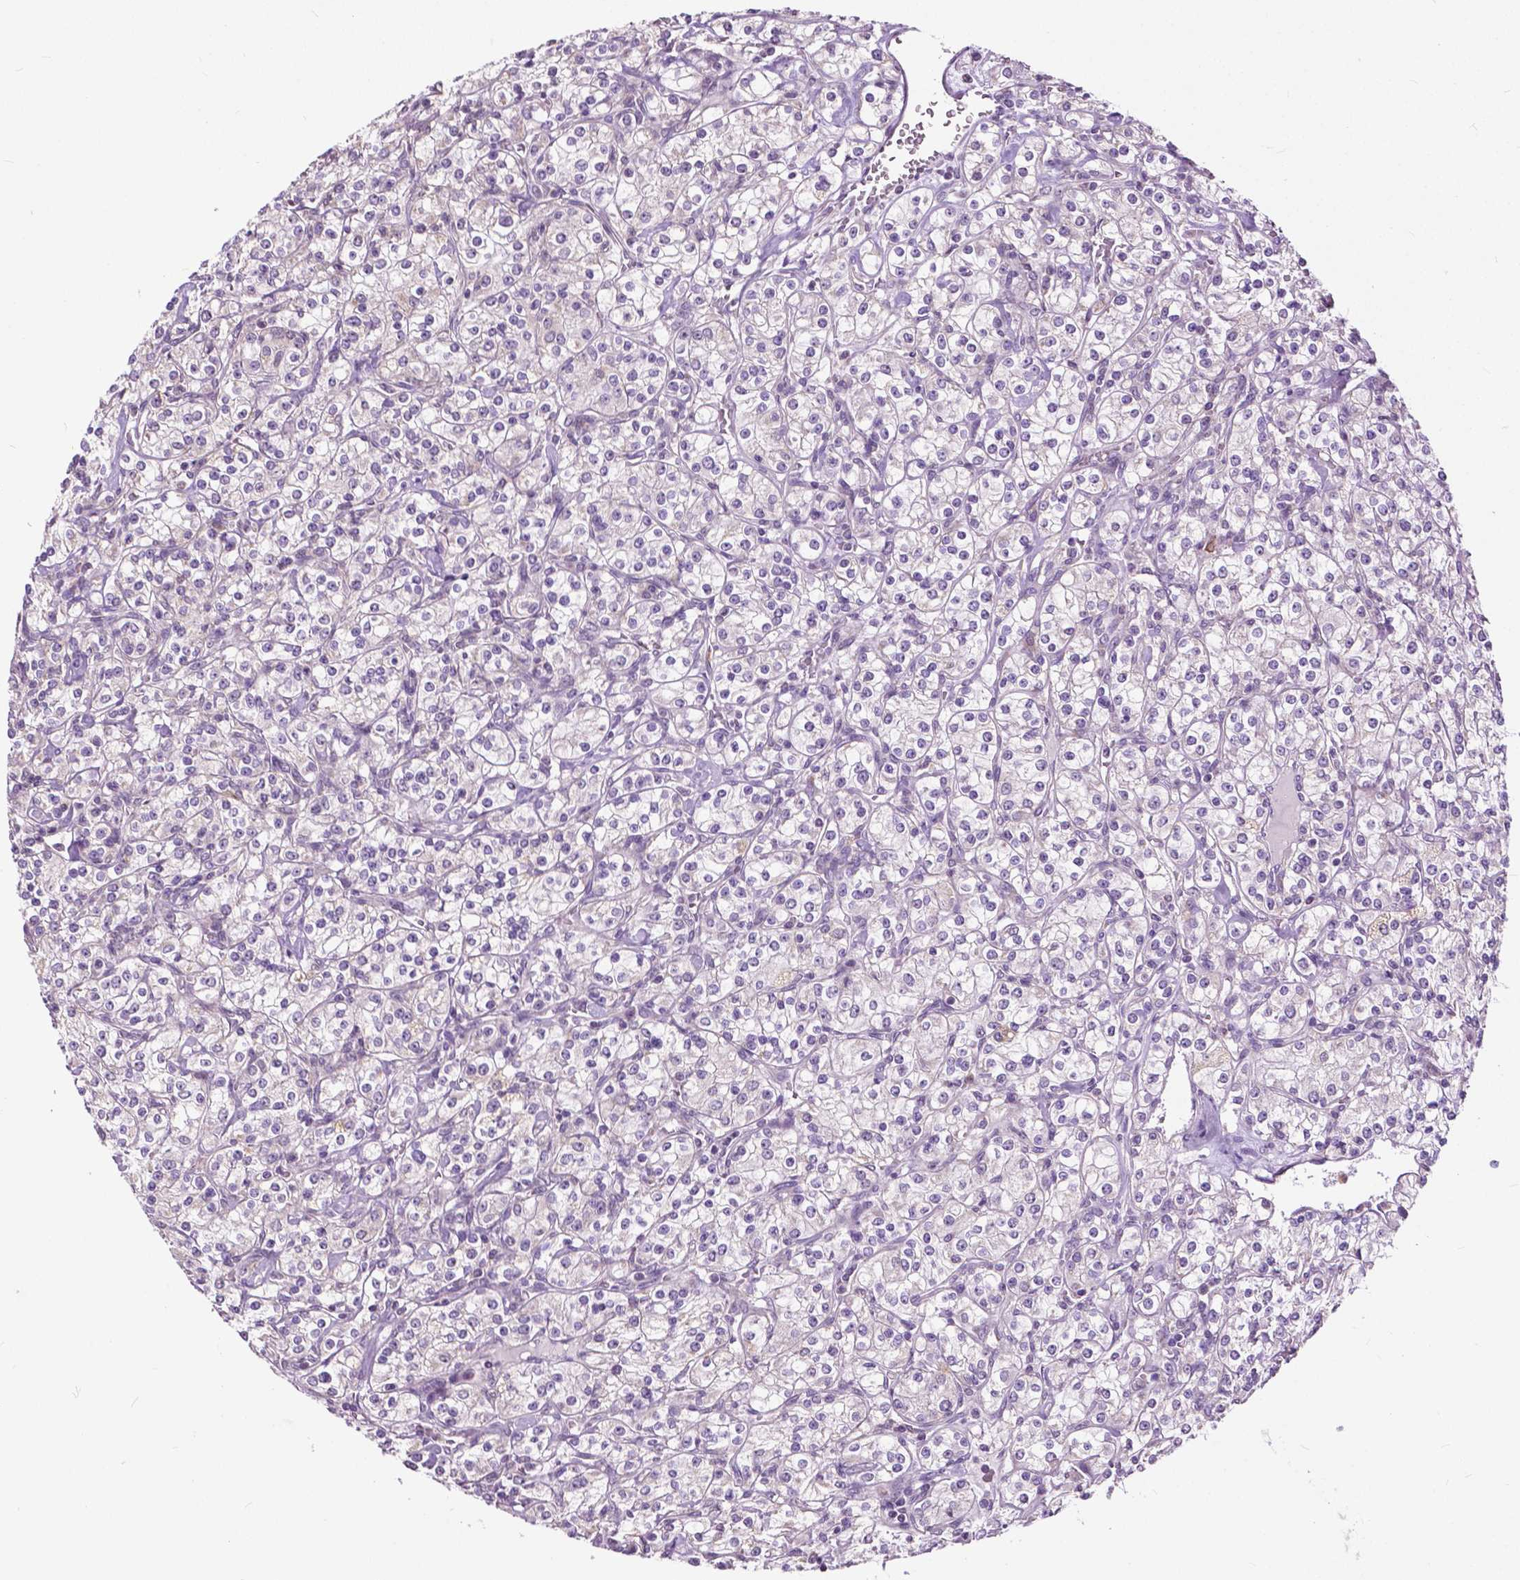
{"staining": {"intensity": "negative", "quantity": "none", "location": "none"}, "tissue": "renal cancer", "cell_type": "Tumor cells", "image_type": "cancer", "snomed": [{"axis": "morphology", "description": "Adenocarcinoma, NOS"}, {"axis": "topography", "description": "Kidney"}], "caption": "This micrograph is of adenocarcinoma (renal) stained with immunohistochemistry (IHC) to label a protein in brown with the nuclei are counter-stained blue. There is no expression in tumor cells.", "gene": "TTC9B", "patient": {"sex": "male", "age": 77}}